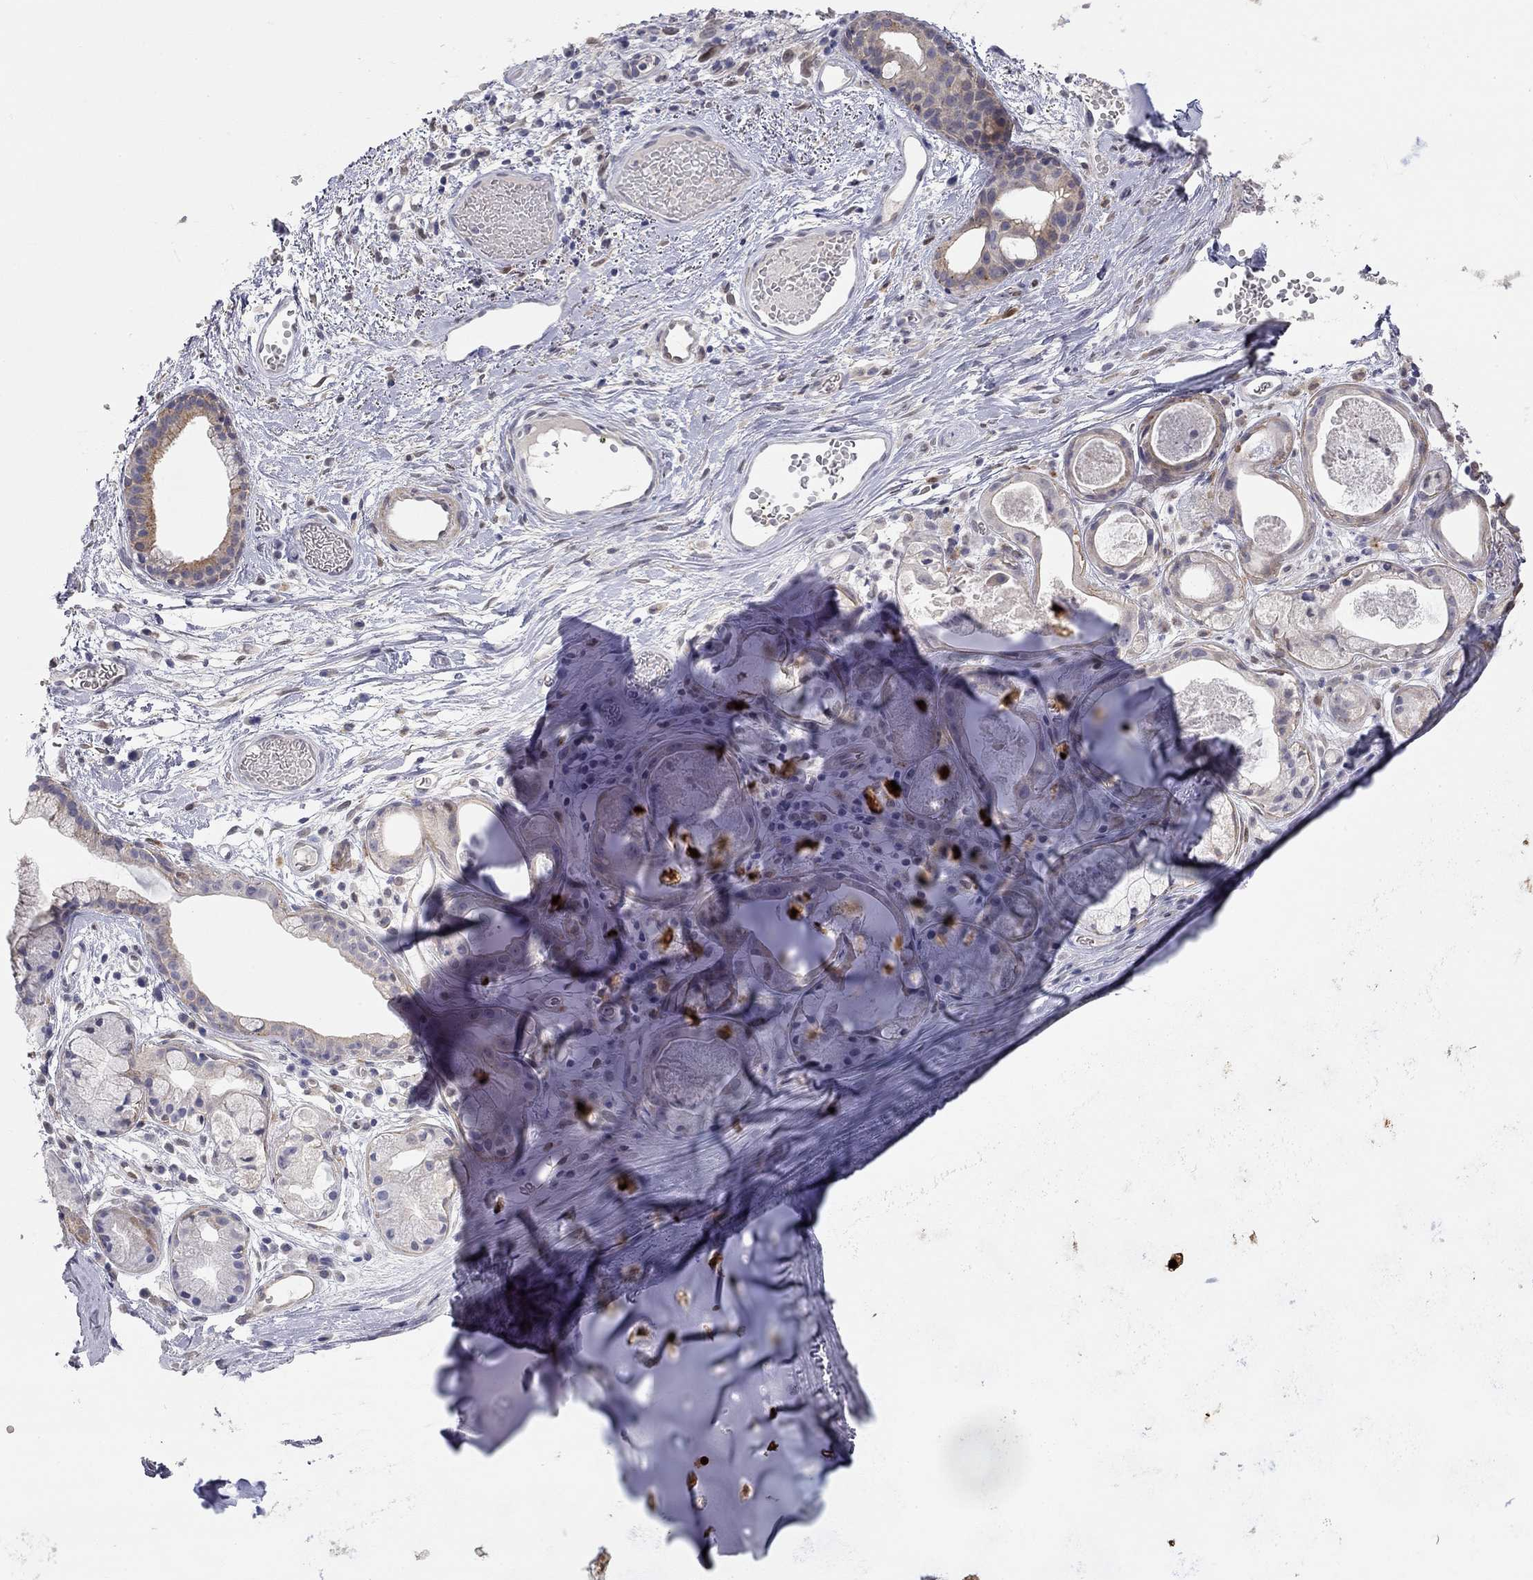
{"staining": {"intensity": "negative", "quantity": "none", "location": "none"}, "tissue": "adipose tissue", "cell_type": "Adipocytes", "image_type": "normal", "snomed": [{"axis": "morphology", "description": "Normal tissue, NOS"}, {"axis": "topography", "description": "Cartilage tissue"}], "caption": "IHC image of benign human adipose tissue stained for a protein (brown), which shows no positivity in adipocytes.", "gene": "PAPSS2", "patient": {"sex": "male", "age": 81}}